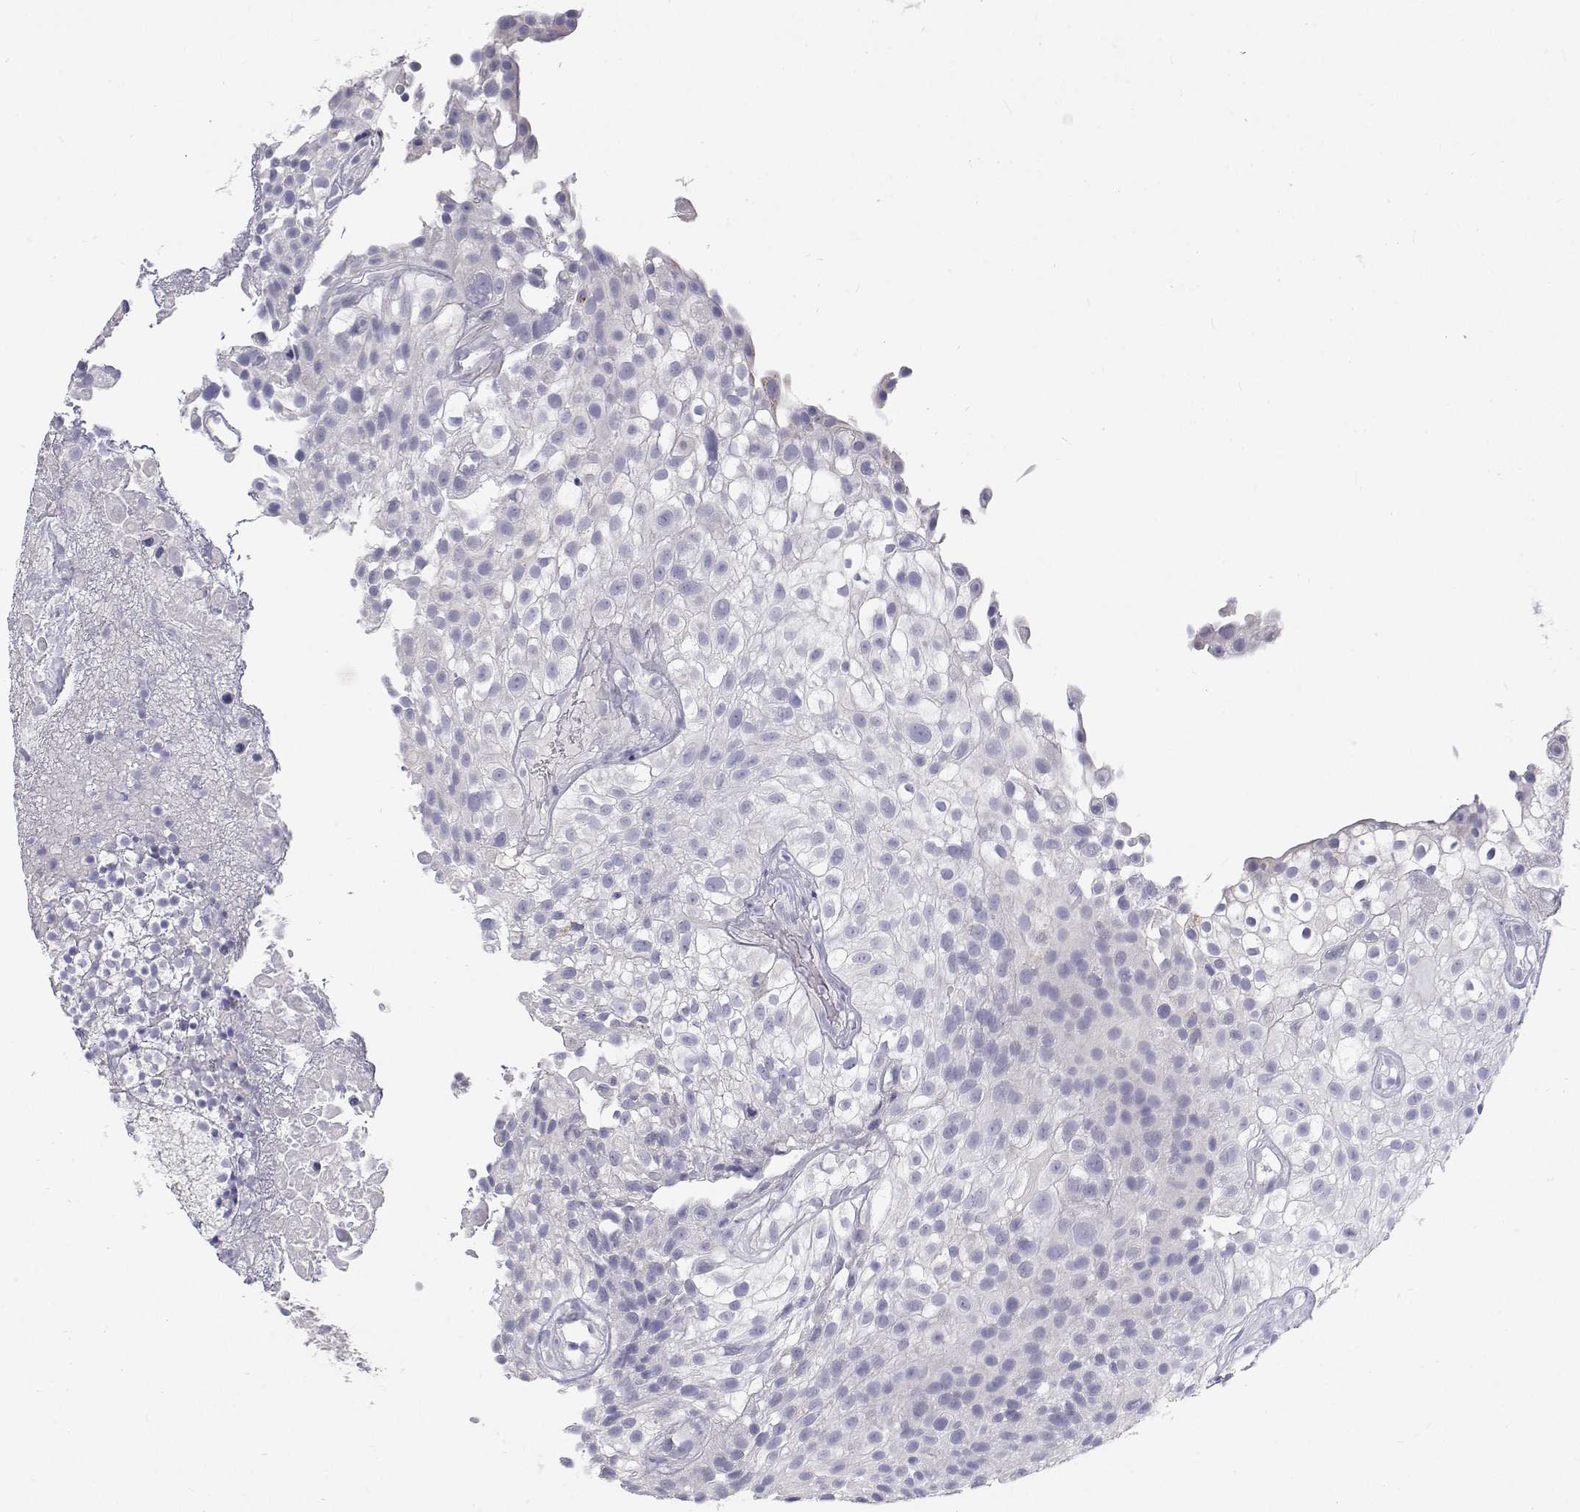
{"staining": {"intensity": "negative", "quantity": "none", "location": "none"}, "tissue": "urothelial cancer", "cell_type": "Tumor cells", "image_type": "cancer", "snomed": [{"axis": "morphology", "description": "Urothelial carcinoma, High grade"}, {"axis": "topography", "description": "Urinary bladder"}], "caption": "Immunohistochemistry (IHC) histopathology image of neoplastic tissue: human urothelial cancer stained with DAB (3,3'-diaminobenzidine) shows no significant protein staining in tumor cells.", "gene": "NCR2", "patient": {"sex": "male", "age": 56}}